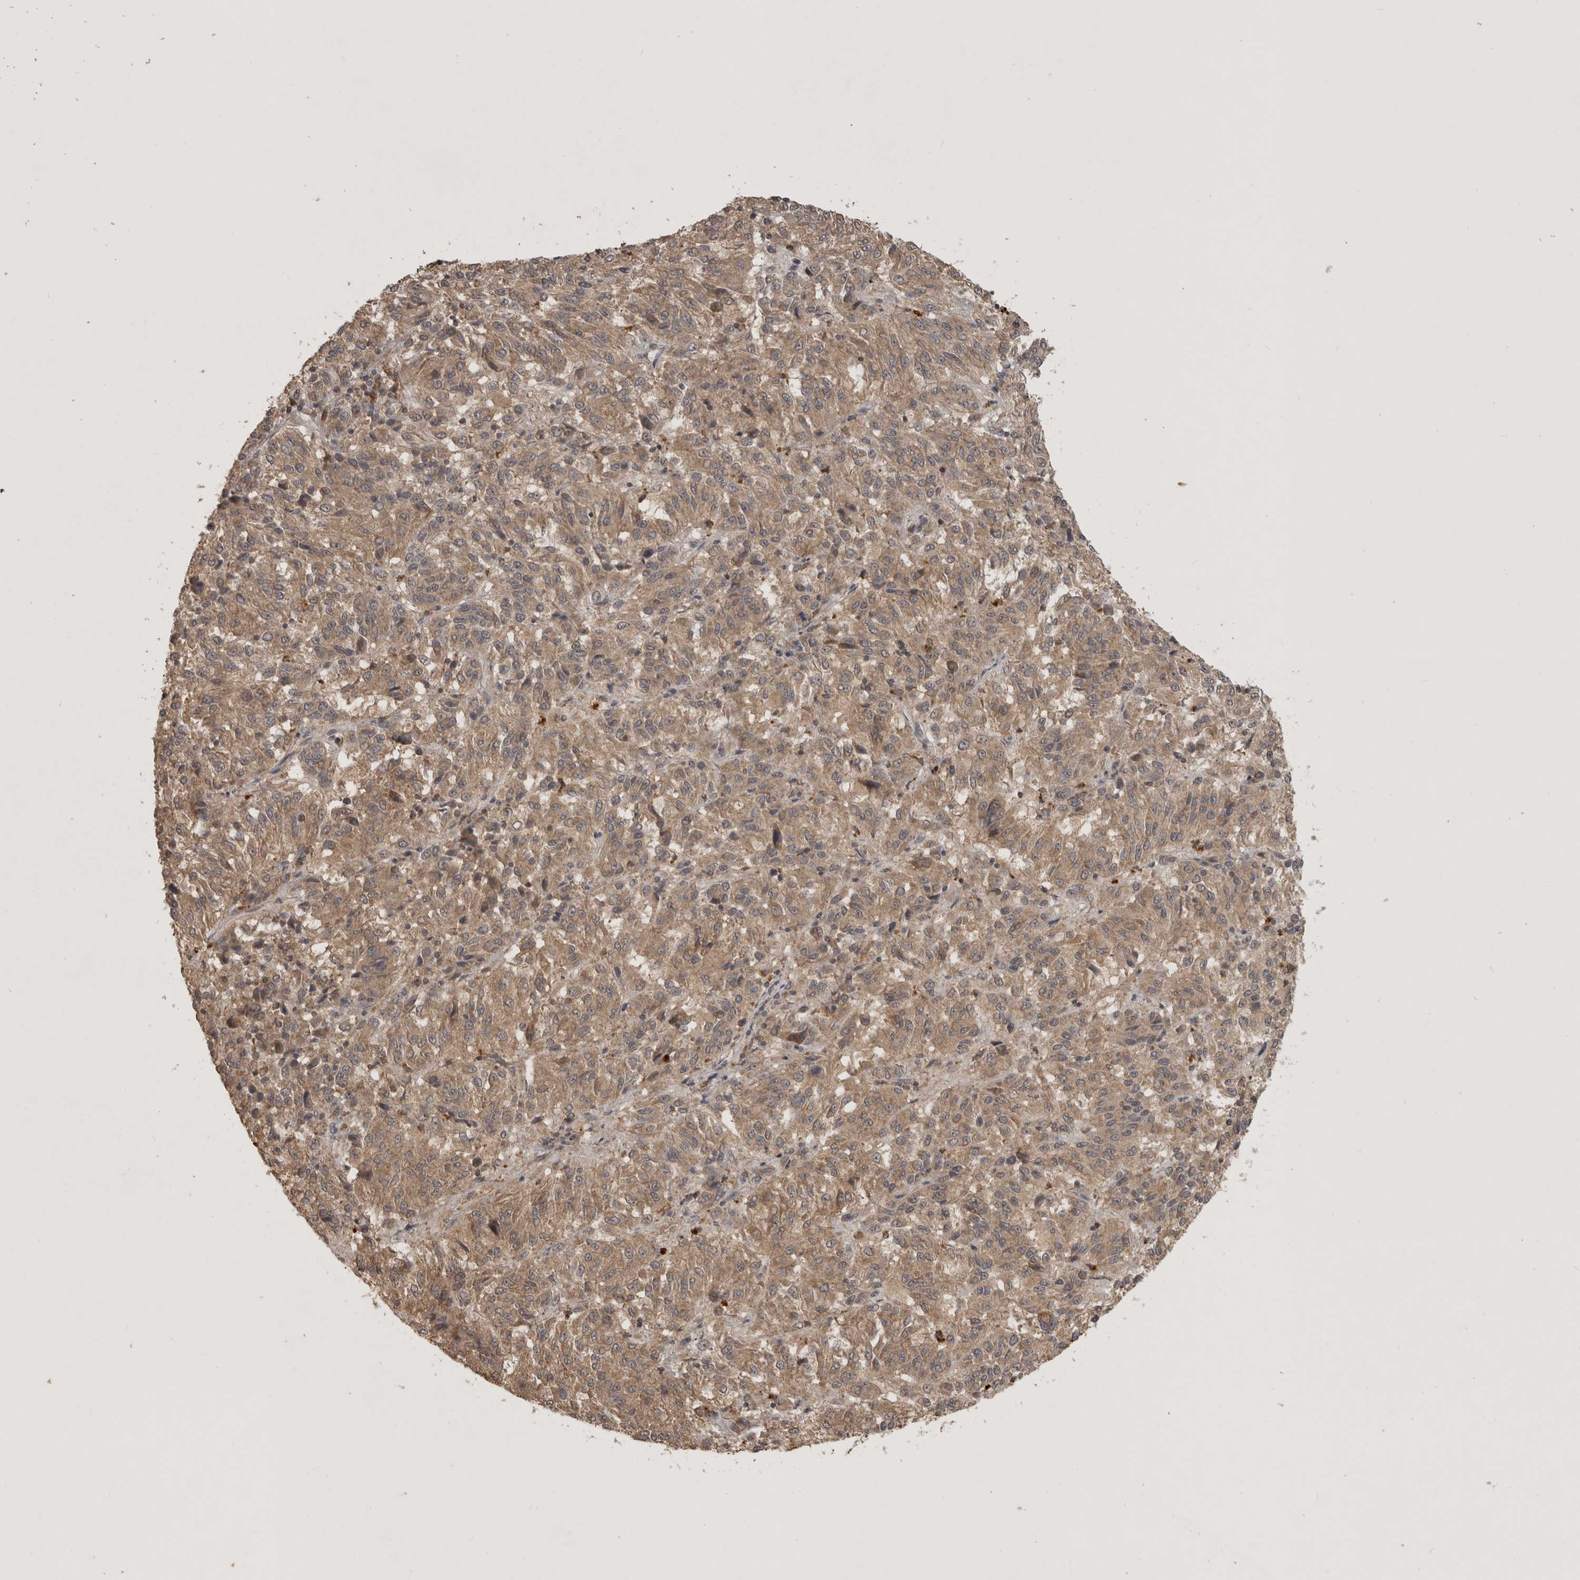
{"staining": {"intensity": "moderate", "quantity": ">75%", "location": "cytoplasmic/membranous"}, "tissue": "melanoma", "cell_type": "Tumor cells", "image_type": "cancer", "snomed": [{"axis": "morphology", "description": "Malignant melanoma, Metastatic site"}, {"axis": "topography", "description": "Lung"}], "caption": "Protein staining of melanoma tissue demonstrates moderate cytoplasmic/membranous staining in about >75% of tumor cells. (DAB (3,3'-diaminobenzidine) = brown stain, brightfield microscopy at high magnification).", "gene": "ADAMTS4", "patient": {"sex": "male", "age": 64}}